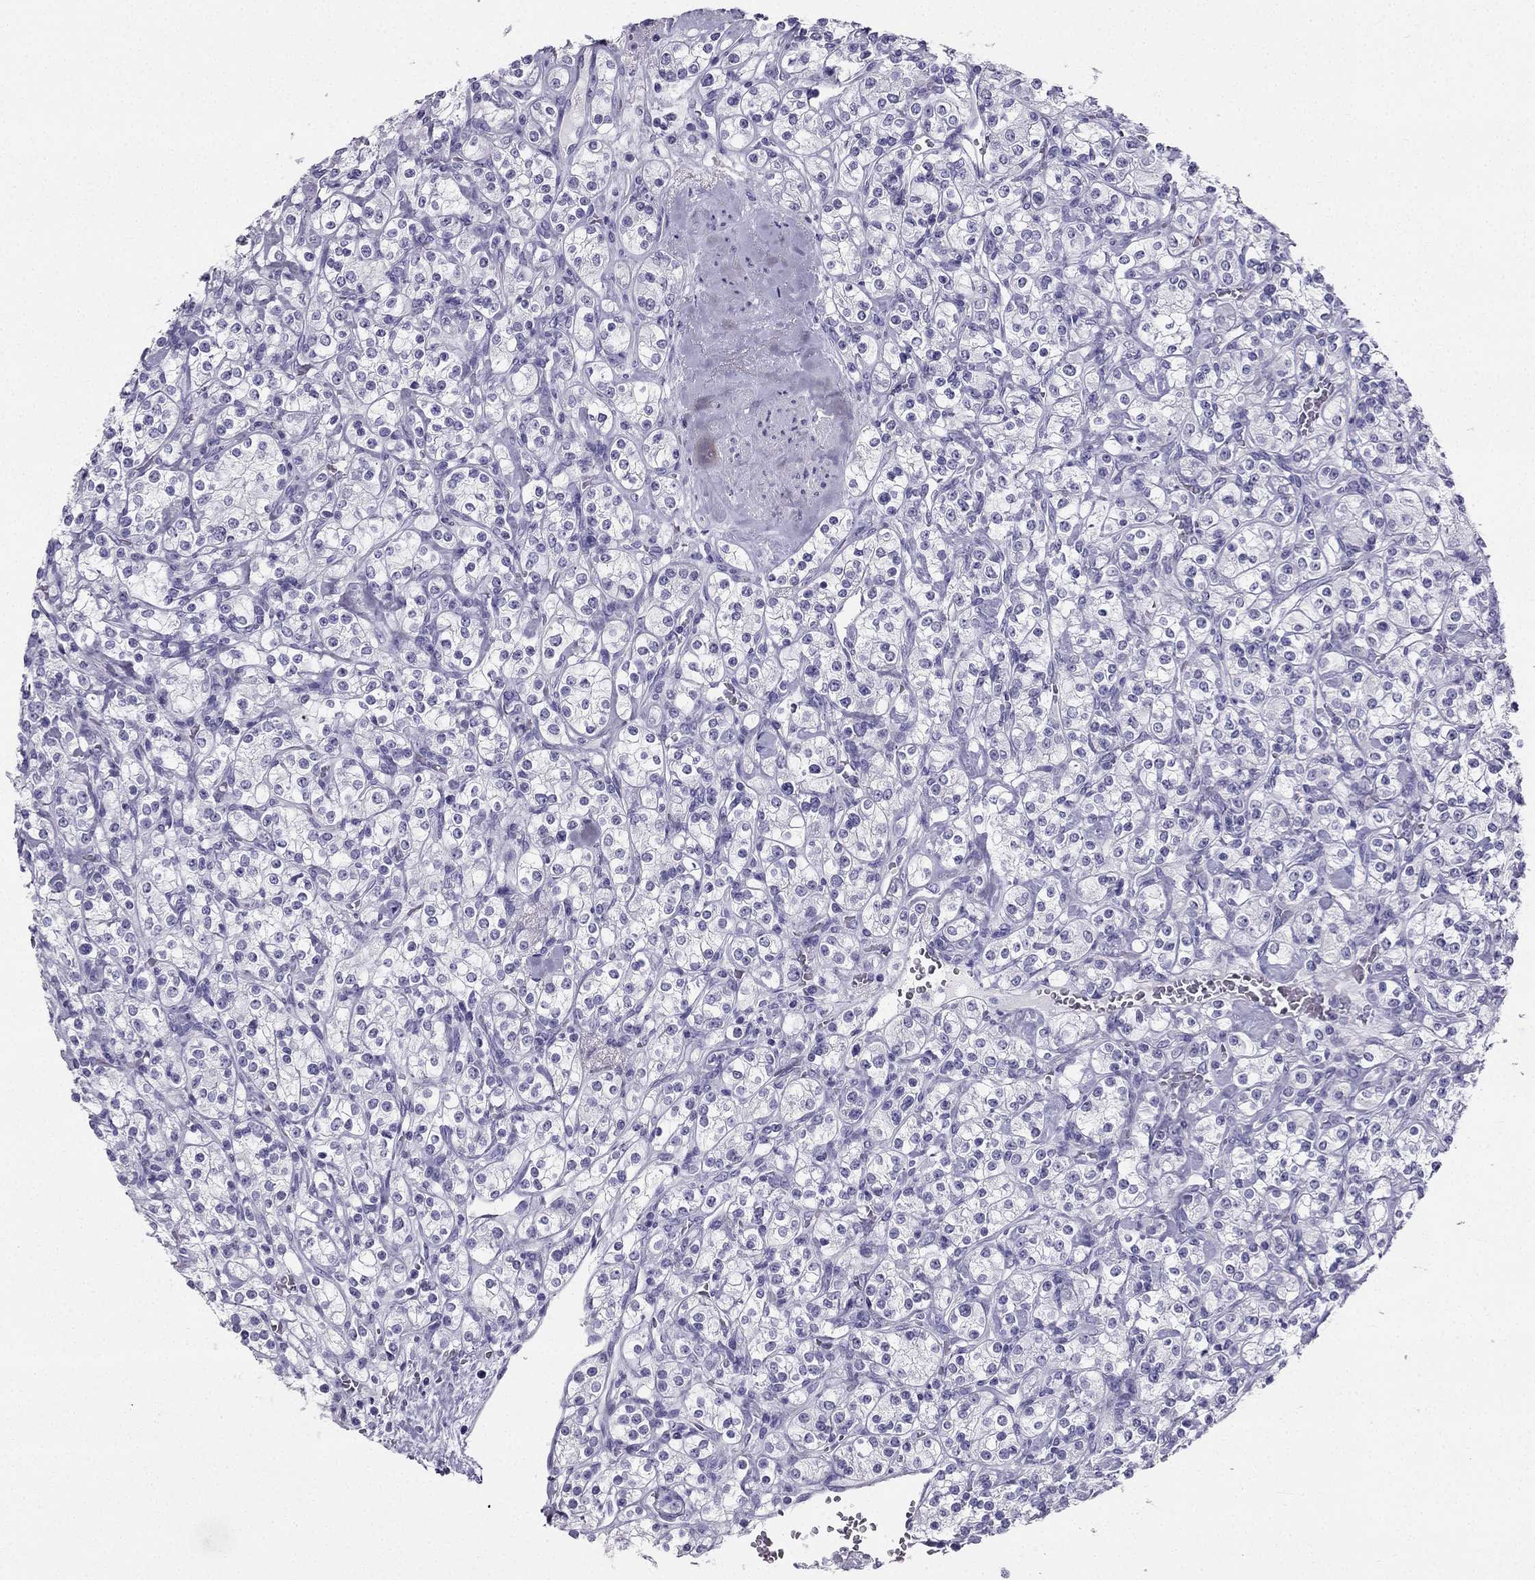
{"staining": {"intensity": "negative", "quantity": "none", "location": "none"}, "tissue": "renal cancer", "cell_type": "Tumor cells", "image_type": "cancer", "snomed": [{"axis": "morphology", "description": "Adenocarcinoma, NOS"}, {"axis": "topography", "description": "Kidney"}], "caption": "IHC micrograph of human adenocarcinoma (renal) stained for a protein (brown), which shows no positivity in tumor cells.", "gene": "TFF3", "patient": {"sex": "male", "age": 77}}